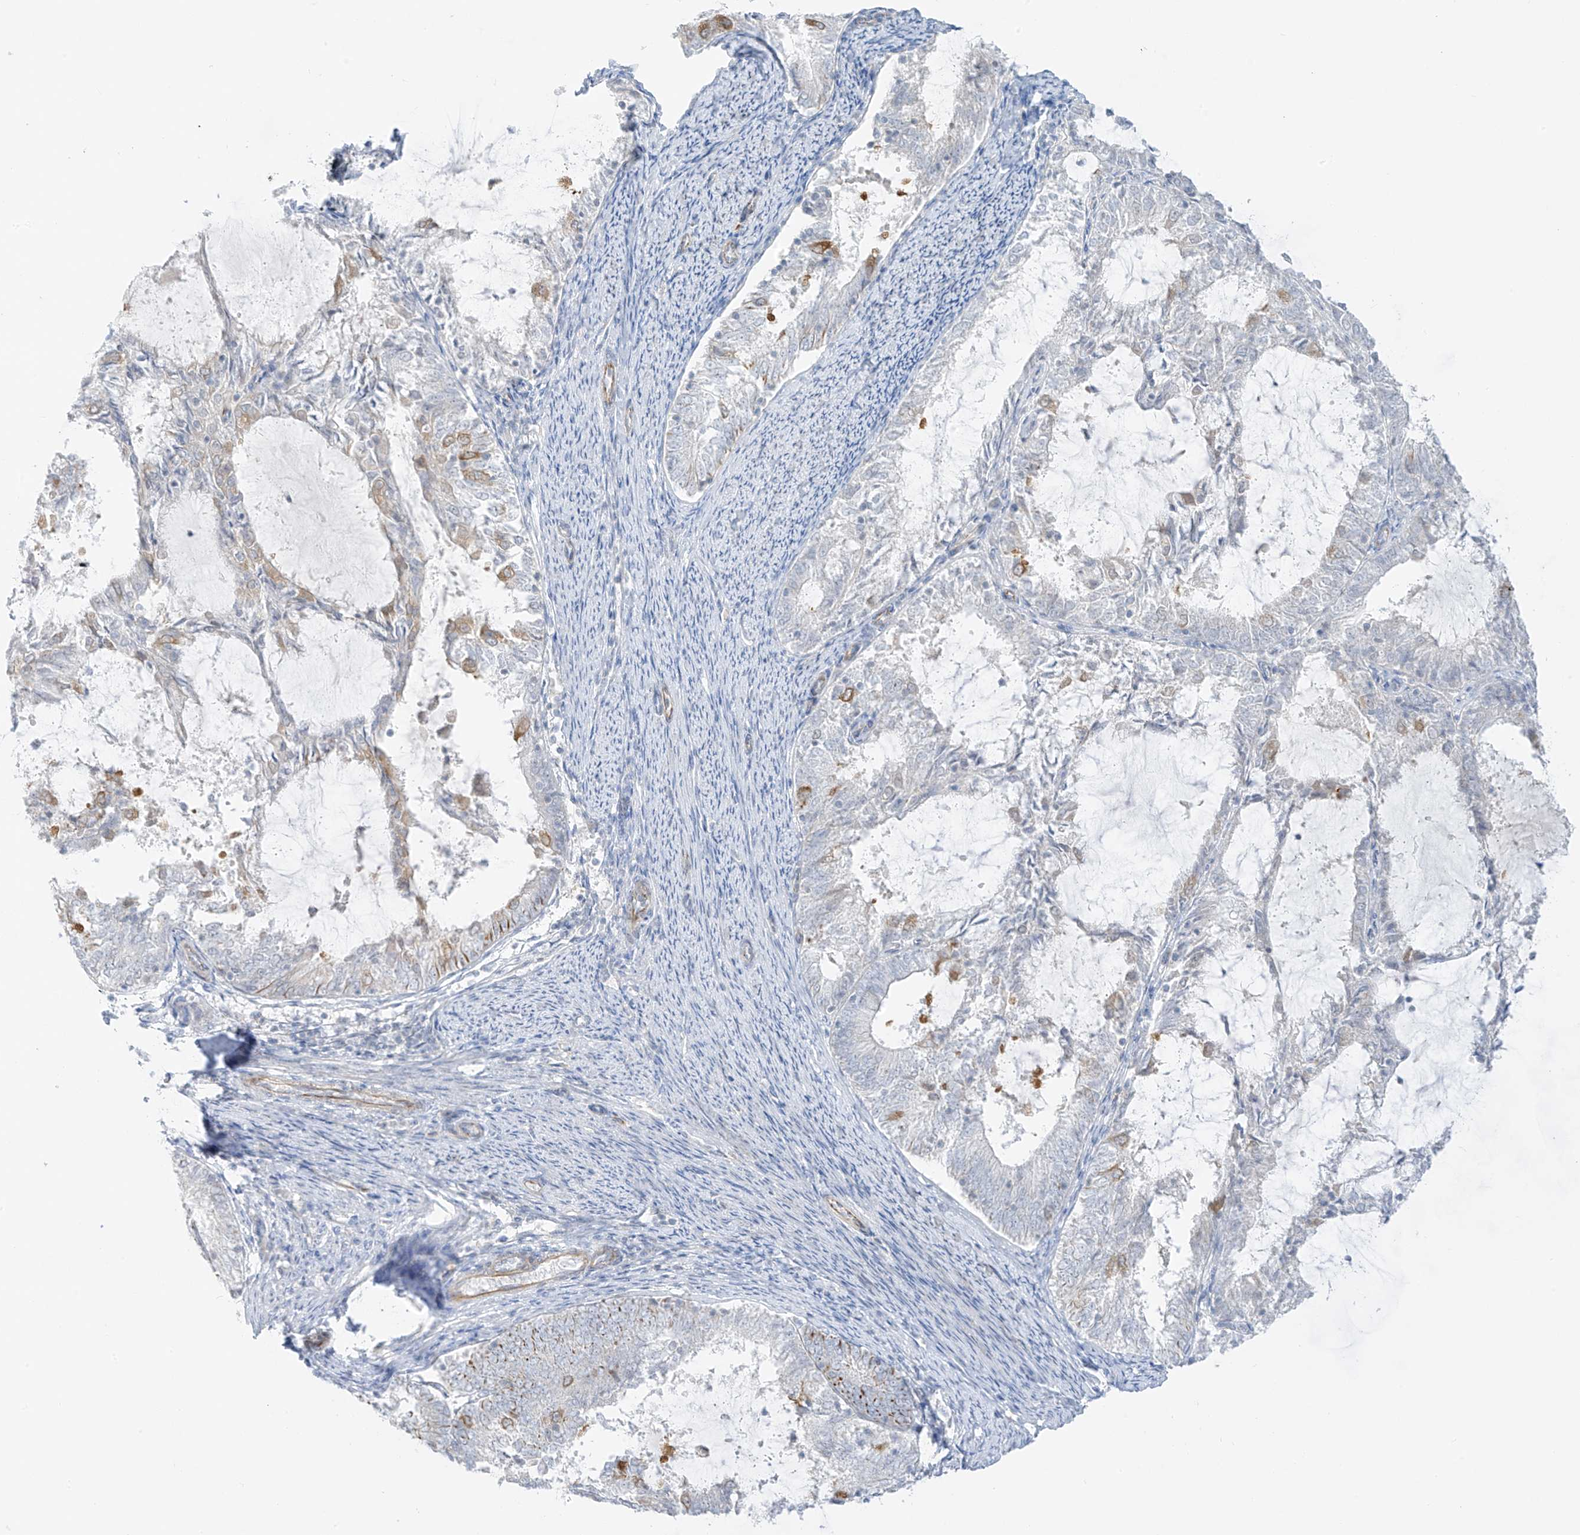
{"staining": {"intensity": "moderate", "quantity": "<25%", "location": "cytoplasmic/membranous"}, "tissue": "endometrial cancer", "cell_type": "Tumor cells", "image_type": "cancer", "snomed": [{"axis": "morphology", "description": "Adenocarcinoma, NOS"}, {"axis": "topography", "description": "Endometrium"}], "caption": "Adenocarcinoma (endometrial) stained with a brown dye exhibits moderate cytoplasmic/membranous positive expression in about <25% of tumor cells.", "gene": "HS6ST2", "patient": {"sex": "female", "age": 57}}